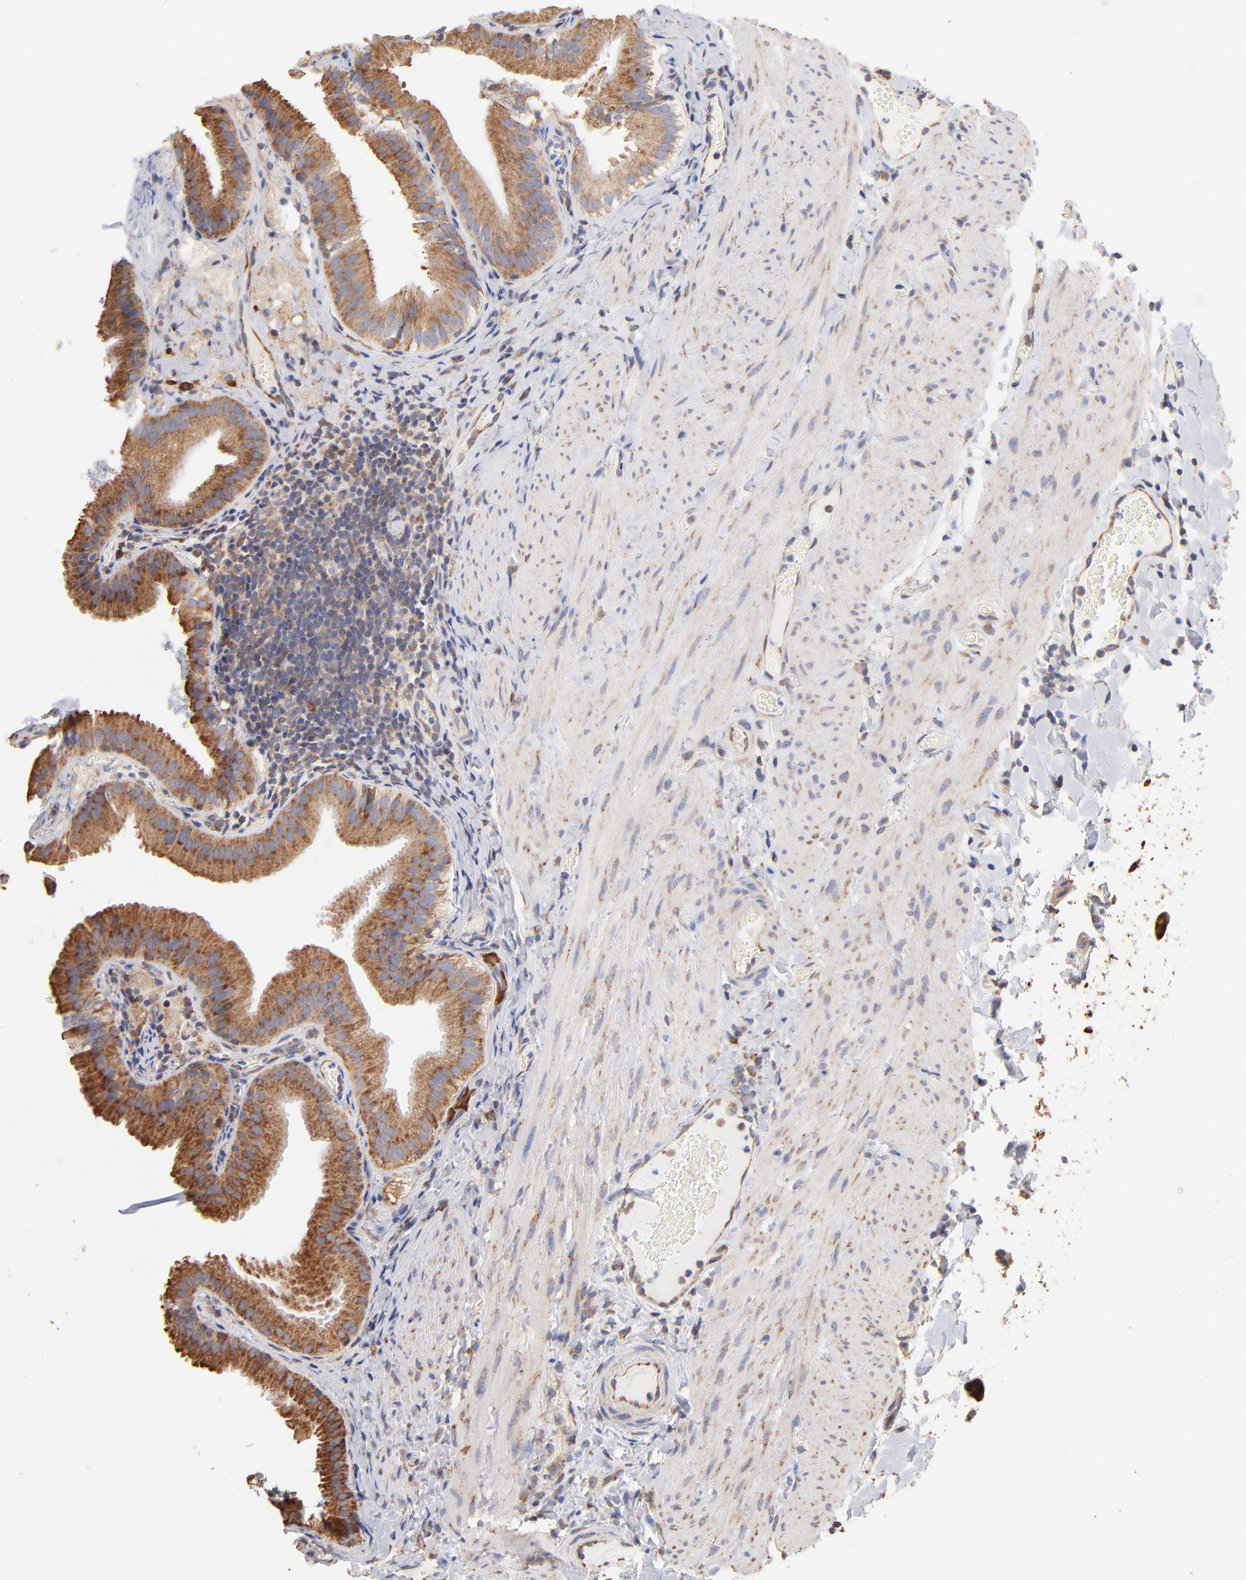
{"staining": {"intensity": "moderate", "quantity": ">75%", "location": "cytoplasmic/membranous"}, "tissue": "gallbladder", "cell_type": "Glandular cells", "image_type": "normal", "snomed": [{"axis": "morphology", "description": "Normal tissue, NOS"}, {"axis": "topography", "description": "Gallbladder"}], "caption": "Brown immunohistochemical staining in benign human gallbladder shows moderate cytoplasmic/membranous staining in about >75% of glandular cells.", "gene": "RPL9", "patient": {"sex": "female", "age": 24}}